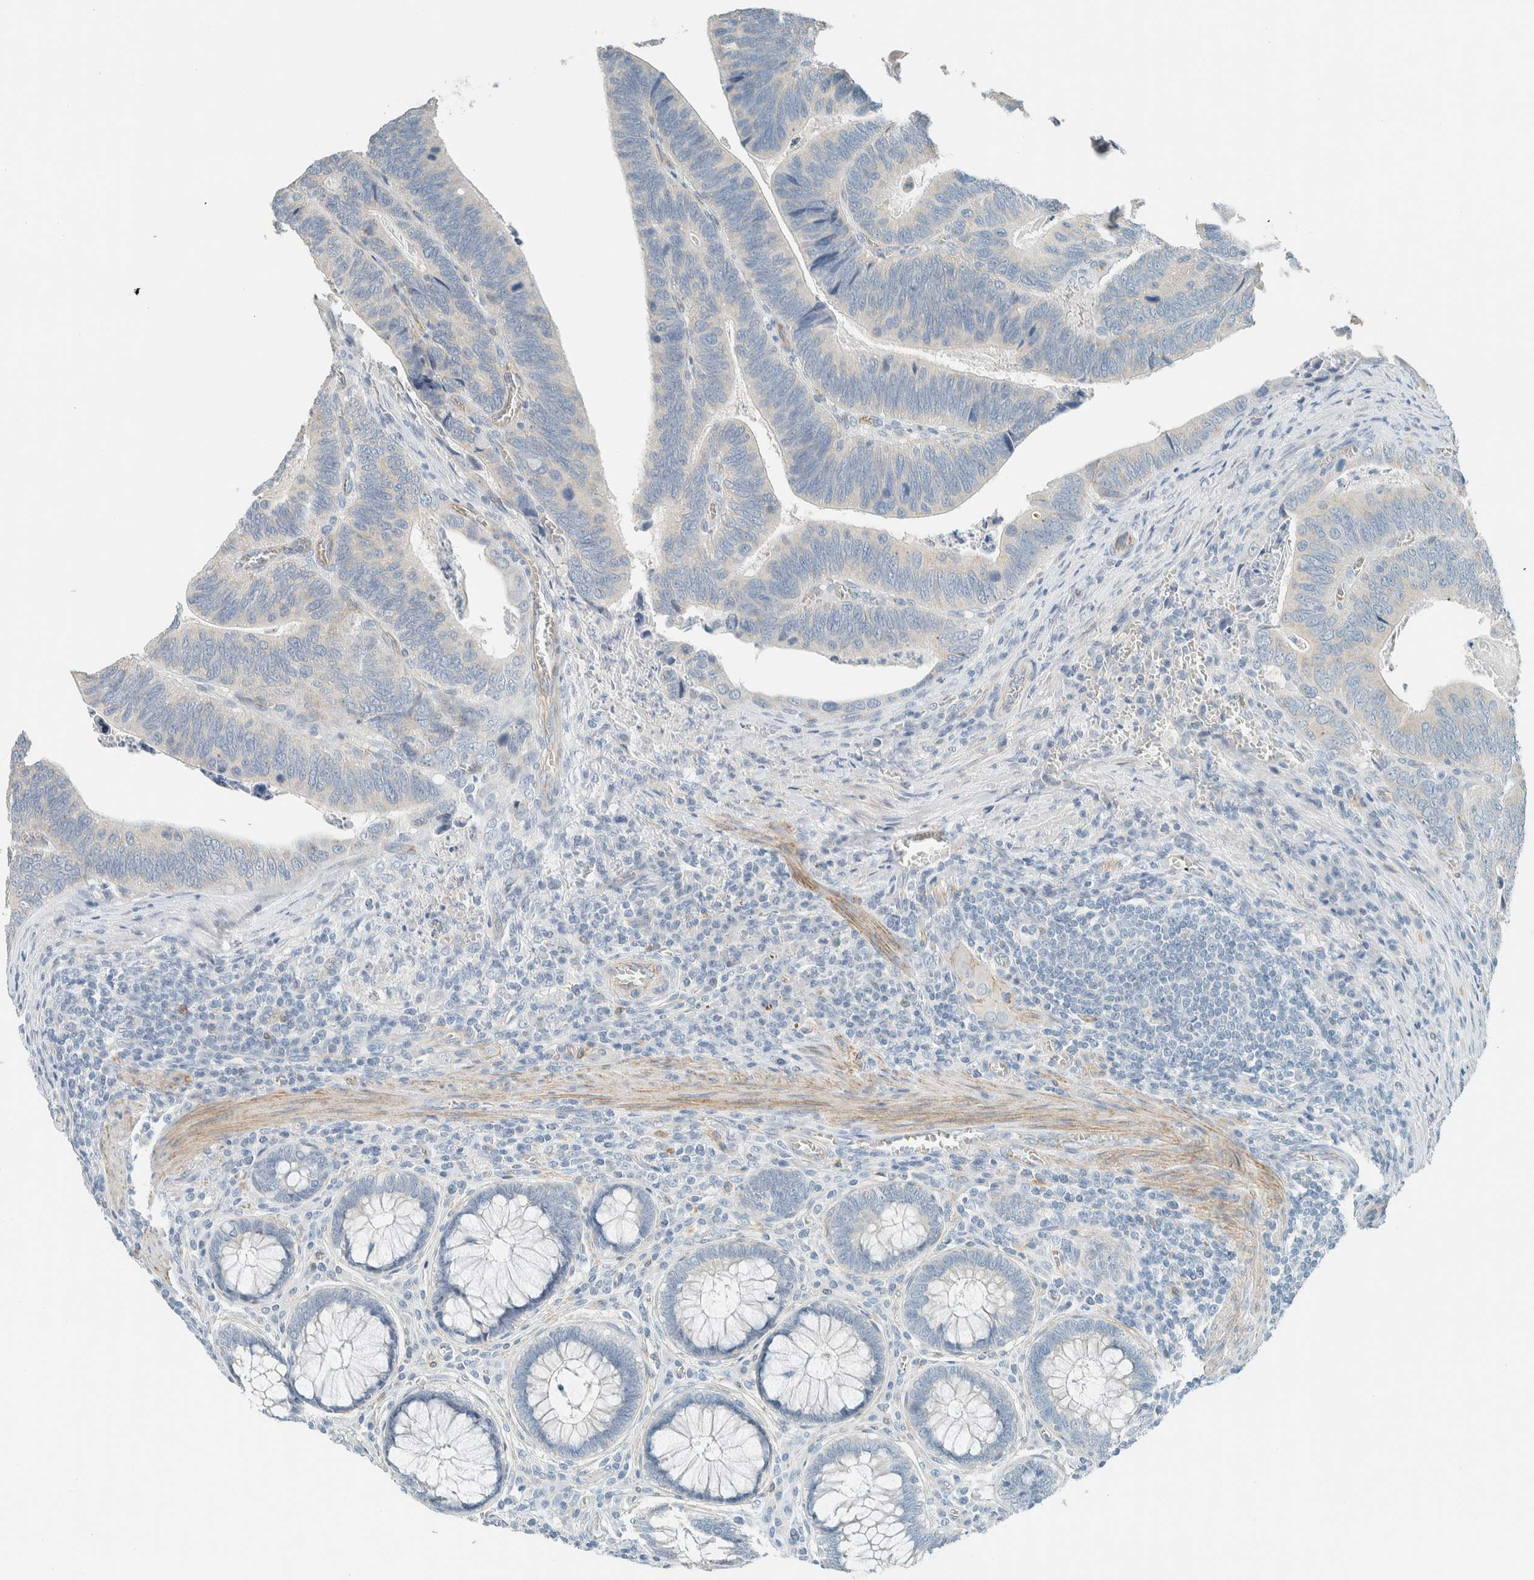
{"staining": {"intensity": "negative", "quantity": "none", "location": "none"}, "tissue": "colorectal cancer", "cell_type": "Tumor cells", "image_type": "cancer", "snomed": [{"axis": "morphology", "description": "Inflammation, NOS"}, {"axis": "morphology", "description": "Adenocarcinoma, NOS"}, {"axis": "topography", "description": "Colon"}], "caption": "Colorectal cancer (adenocarcinoma) stained for a protein using immunohistochemistry demonstrates no expression tumor cells.", "gene": "SLFN12", "patient": {"sex": "male", "age": 72}}